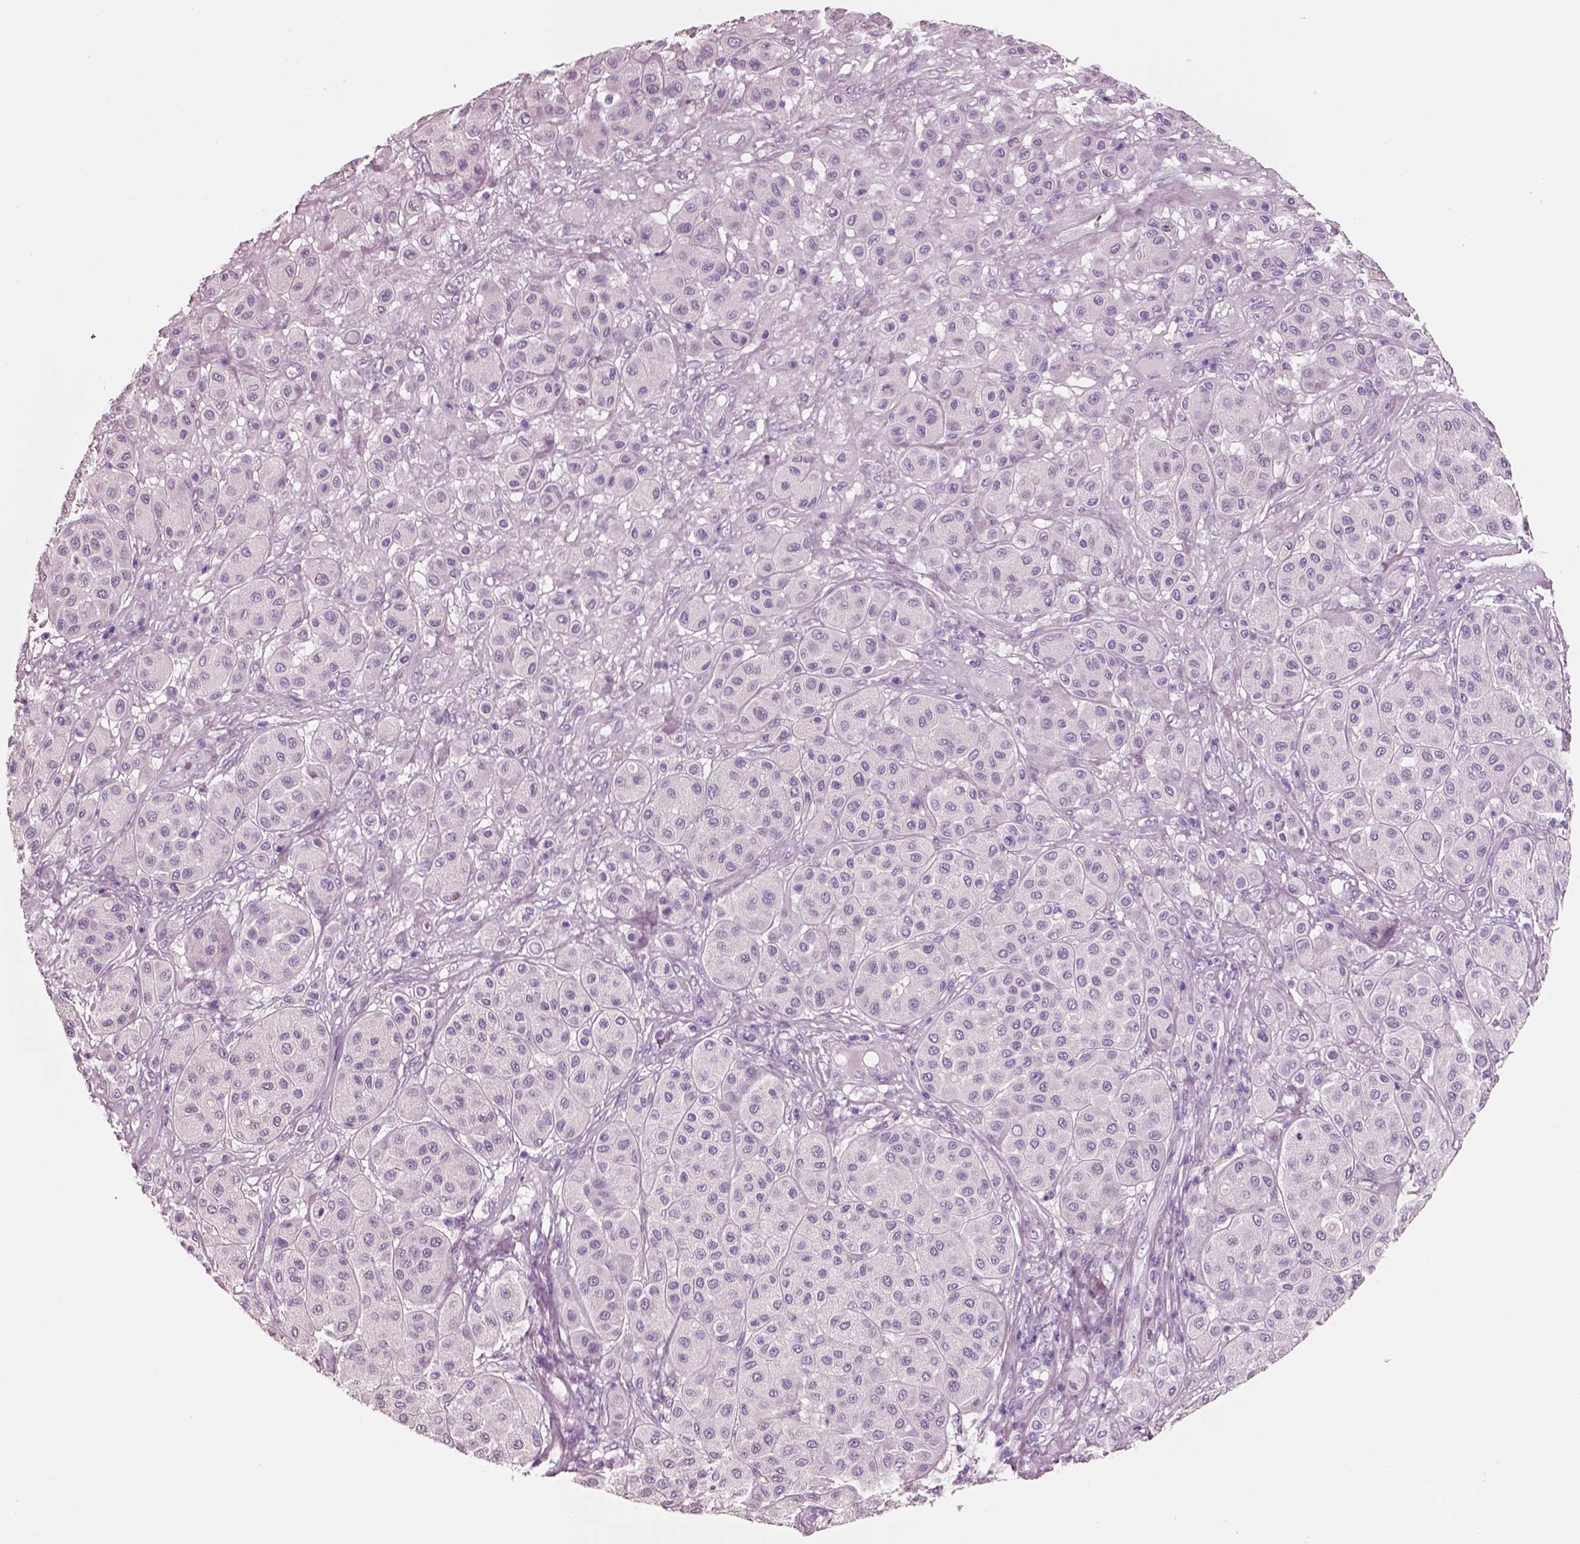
{"staining": {"intensity": "negative", "quantity": "none", "location": "none"}, "tissue": "melanoma", "cell_type": "Tumor cells", "image_type": "cancer", "snomed": [{"axis": "morphology", "description": "Malignant melanoma, Metastatic site"}, {"axis": "topography", "description": "Smooth muscle"}], "caption": "This is an IHC image of melanoma. There is no staining in tumor cells.", "gene": "PNOC", "patient": {"sex": "male", "age": 41}}